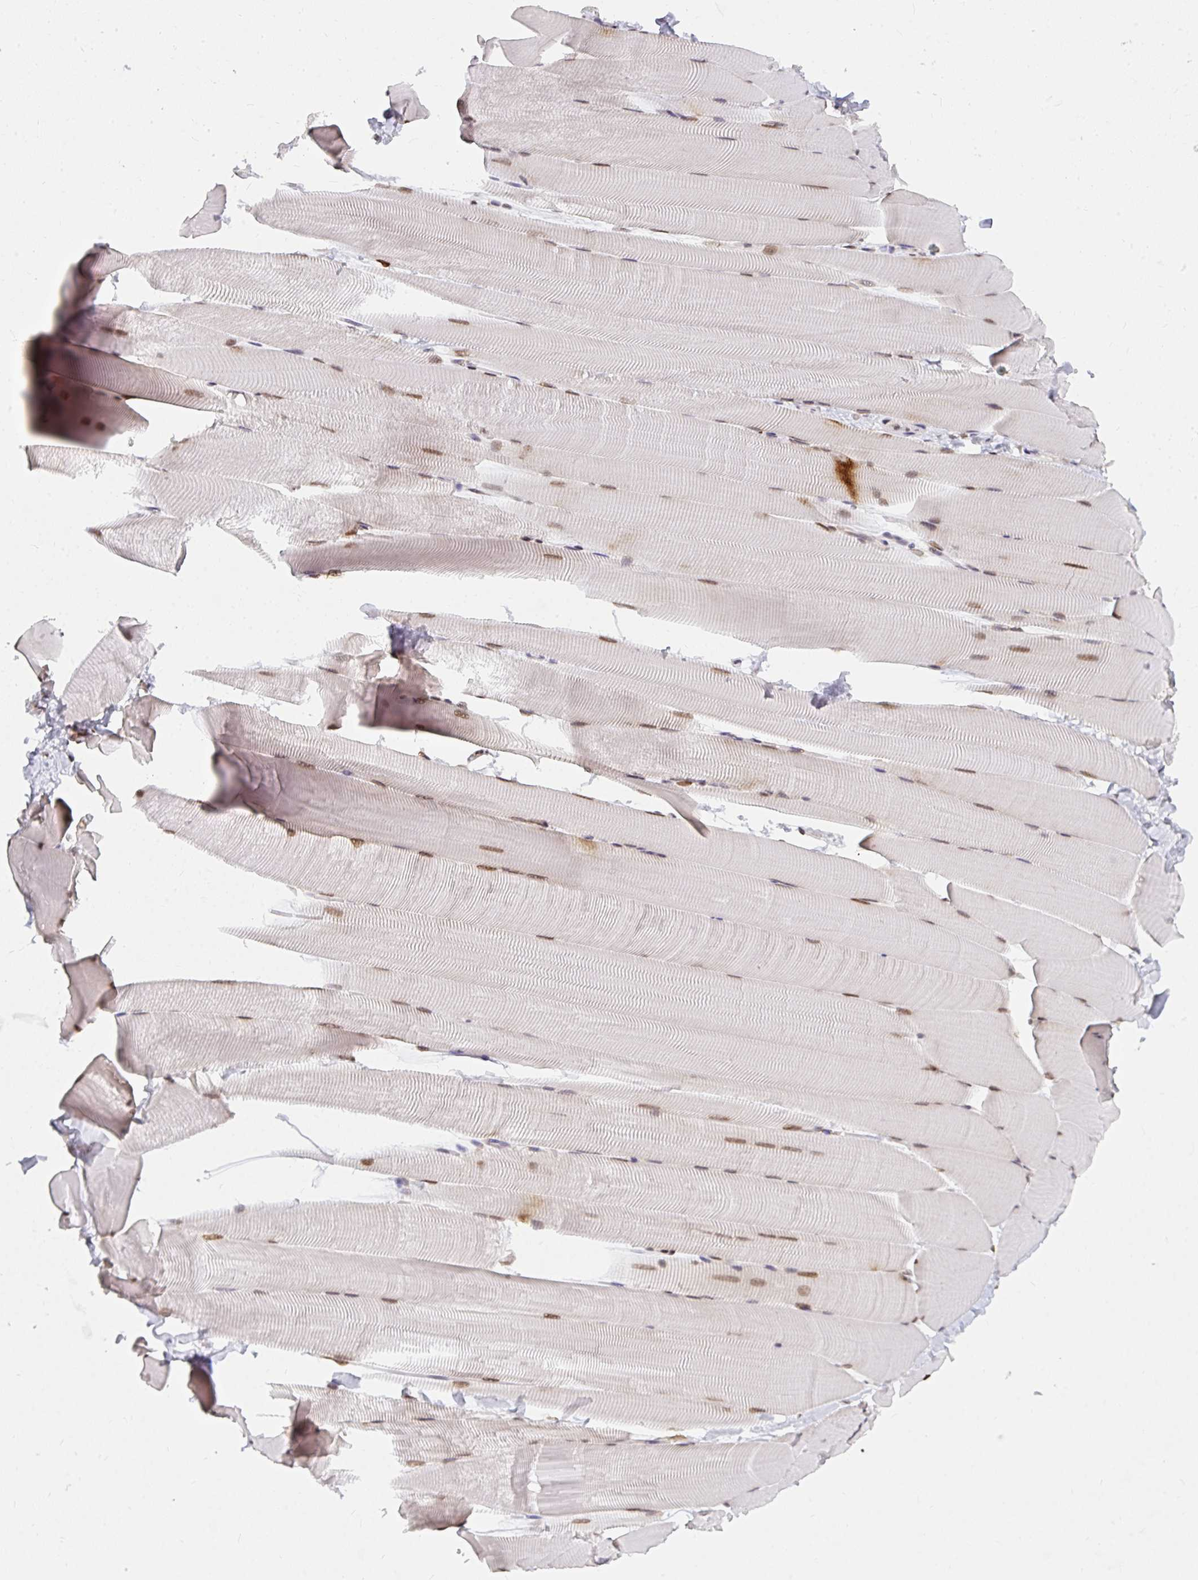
{"staining": {"intensity": "moderate", "quantity": "25%-75%", "location": "nuclear"}, "tissue": "skeletal muscle", "cell_type": "Myocytes", "image_type": "normal", "snomed": [{"axis": "morphology", "description": "Normal tissue, NOS"}, {"axis": "topography", "description": "Skeletal muscle"}], "caption": "Immunohistochemical staining of benign human skeletal muscle demonstrates moderate nuclear protein staining in approximately 25%-75% of myocytes.", "gene": "SYNCRIP", "patient": {"sex": "male", "age": 25}}